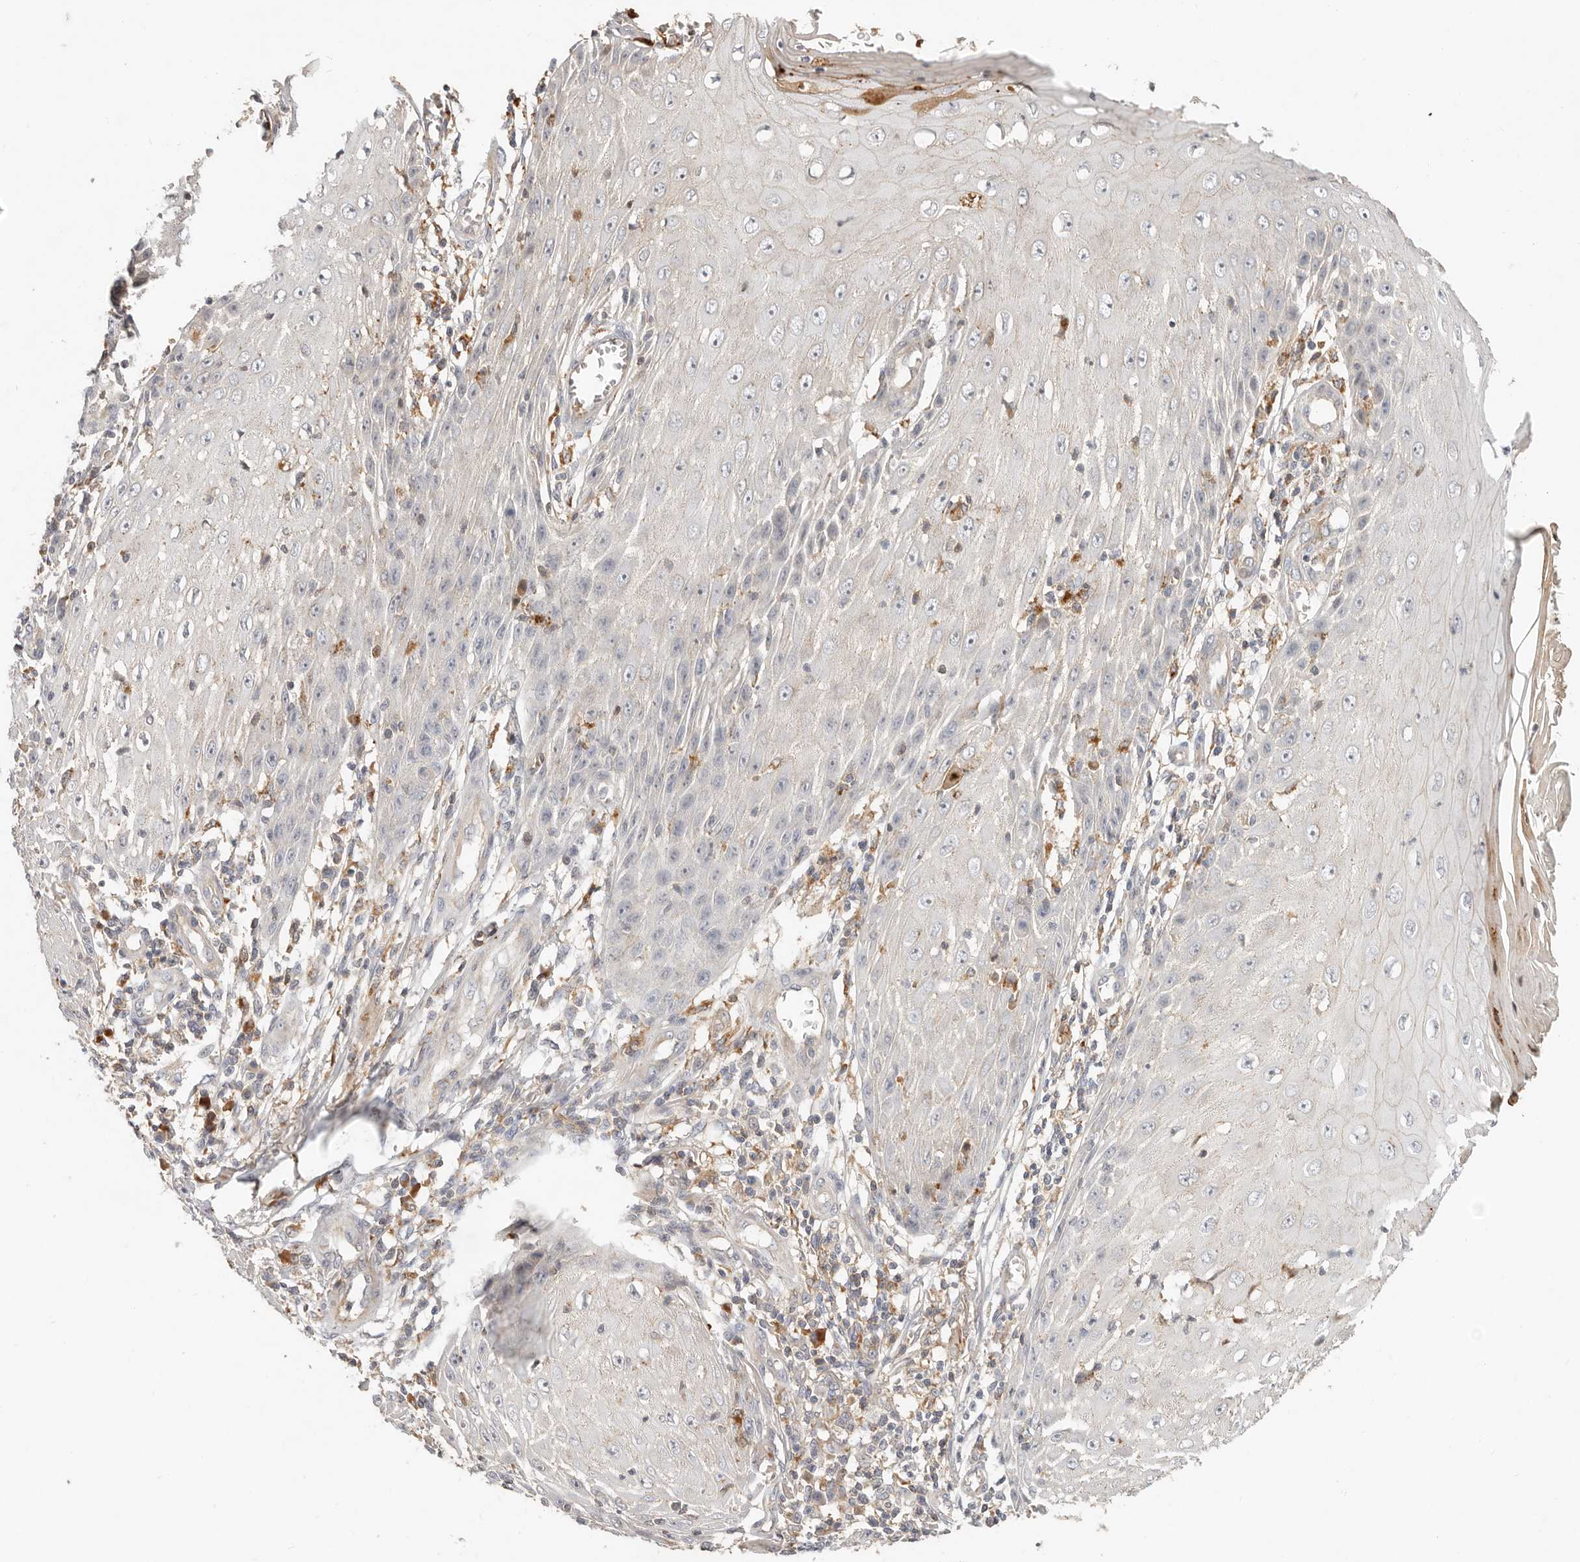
{"staining": {"intensity": "negative", "quantity": "none", "location": "none"}, "tissue": "skin cancer", "cell_type": "Tumor cells", "image_type": "cancer", "snomed": [{"axis": "morphology", "description": "Squamous cell carcinoma, NOS"}, {"axis": "topography", "description": "Skin"}], "caption": "Immunohistochemistry image of neoplastic tissue: human squamous cell carcinoma (skin) stained with DAB displays no significant protein positivity in tumor cells. The staining is performed using DAB brown chromogen with nuclei counter-stained in using hematoxylin.", "gene": "MTFR2", "patient": {"sex": "female", "age": 73}}